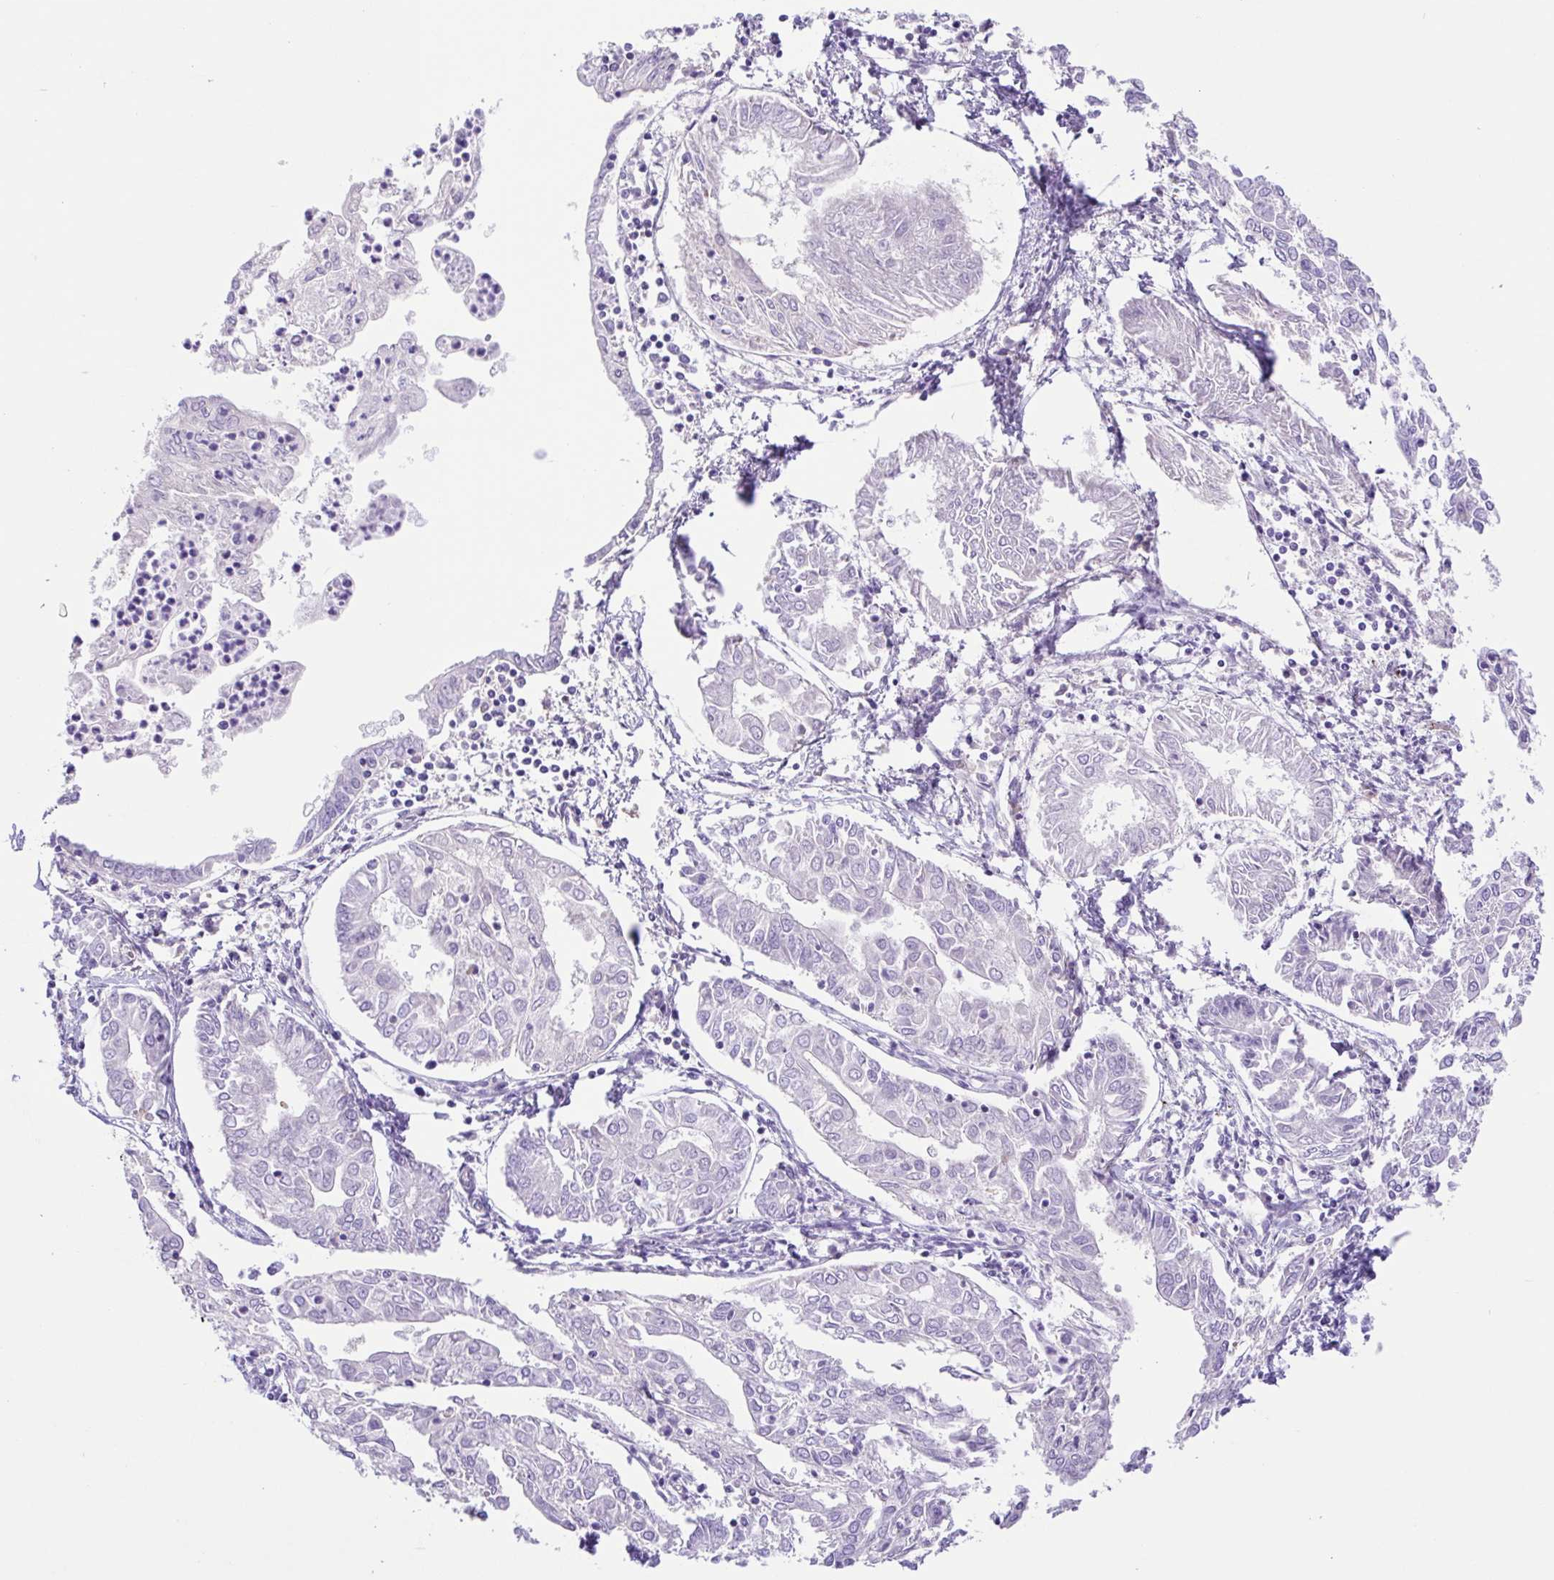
{"staining": {"intensity": "negative", "quantity": "none", "location": "none"}, "tissue": "endometrial cancer", "cell_type": "Tumor cells", "image_type": "cancer", "snomed": [{"axis": "morphology", "description": "Adenocarcinoma, NOS"}, {"axis": "topography", "description": "Endometrium"}], "caption": "Tumor cells show no significant positivity in endometrial cancer. (Brightfield microscopy of DAB (3,3'-diaminobenzidine) IHC at high magnification).", "gene": "ISM2", "patient": {"sex": "female", "age": 68}}